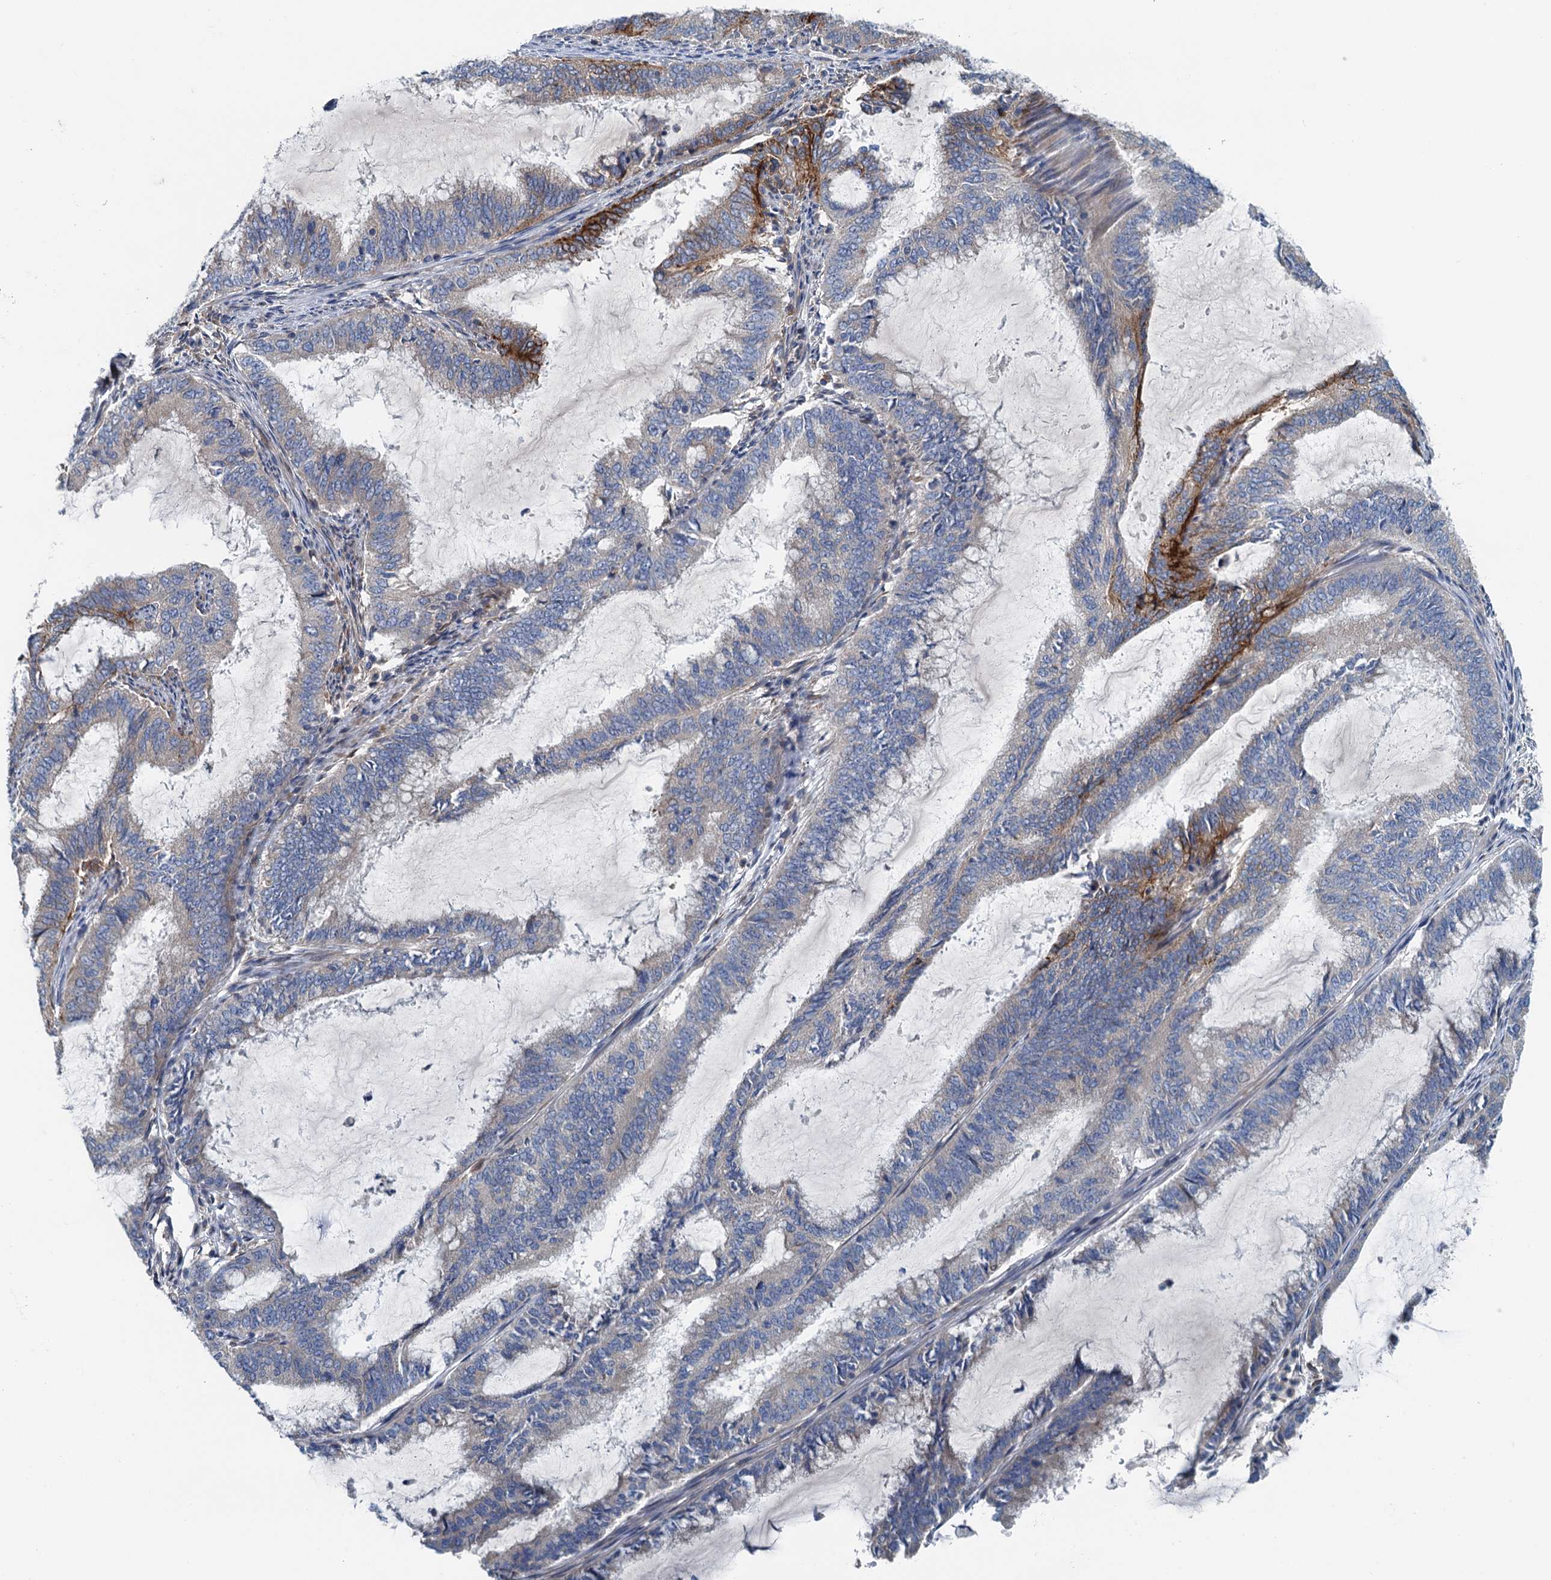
{"staining": {"intensity": "strong", "quantity": "<25%", "location": "cytoplasmic/membranous"}, "tissue": "endometrial cancer", "cell_type": "Tumor cells", "image_type": "cancer", "snomed": [{"axis": "morphology", "description": "Adenocarcinoma, NOS"}, {"axis": "topography", "description": "Endometrium"}], "caption": "Immunohistochemistry (IHC) of endometrial cancer (adenocarcinoma) displays medium levels of strong cytoplasmic/membranous staining in approximately <25% of tumor cells. The staining is performed using DAB brown chromogen to label protein expression. The nuclei are counter-stained blue using hematoxylin.", "gene": "PPP1R14D", "patient": {"sex": "female", "age": 51}}